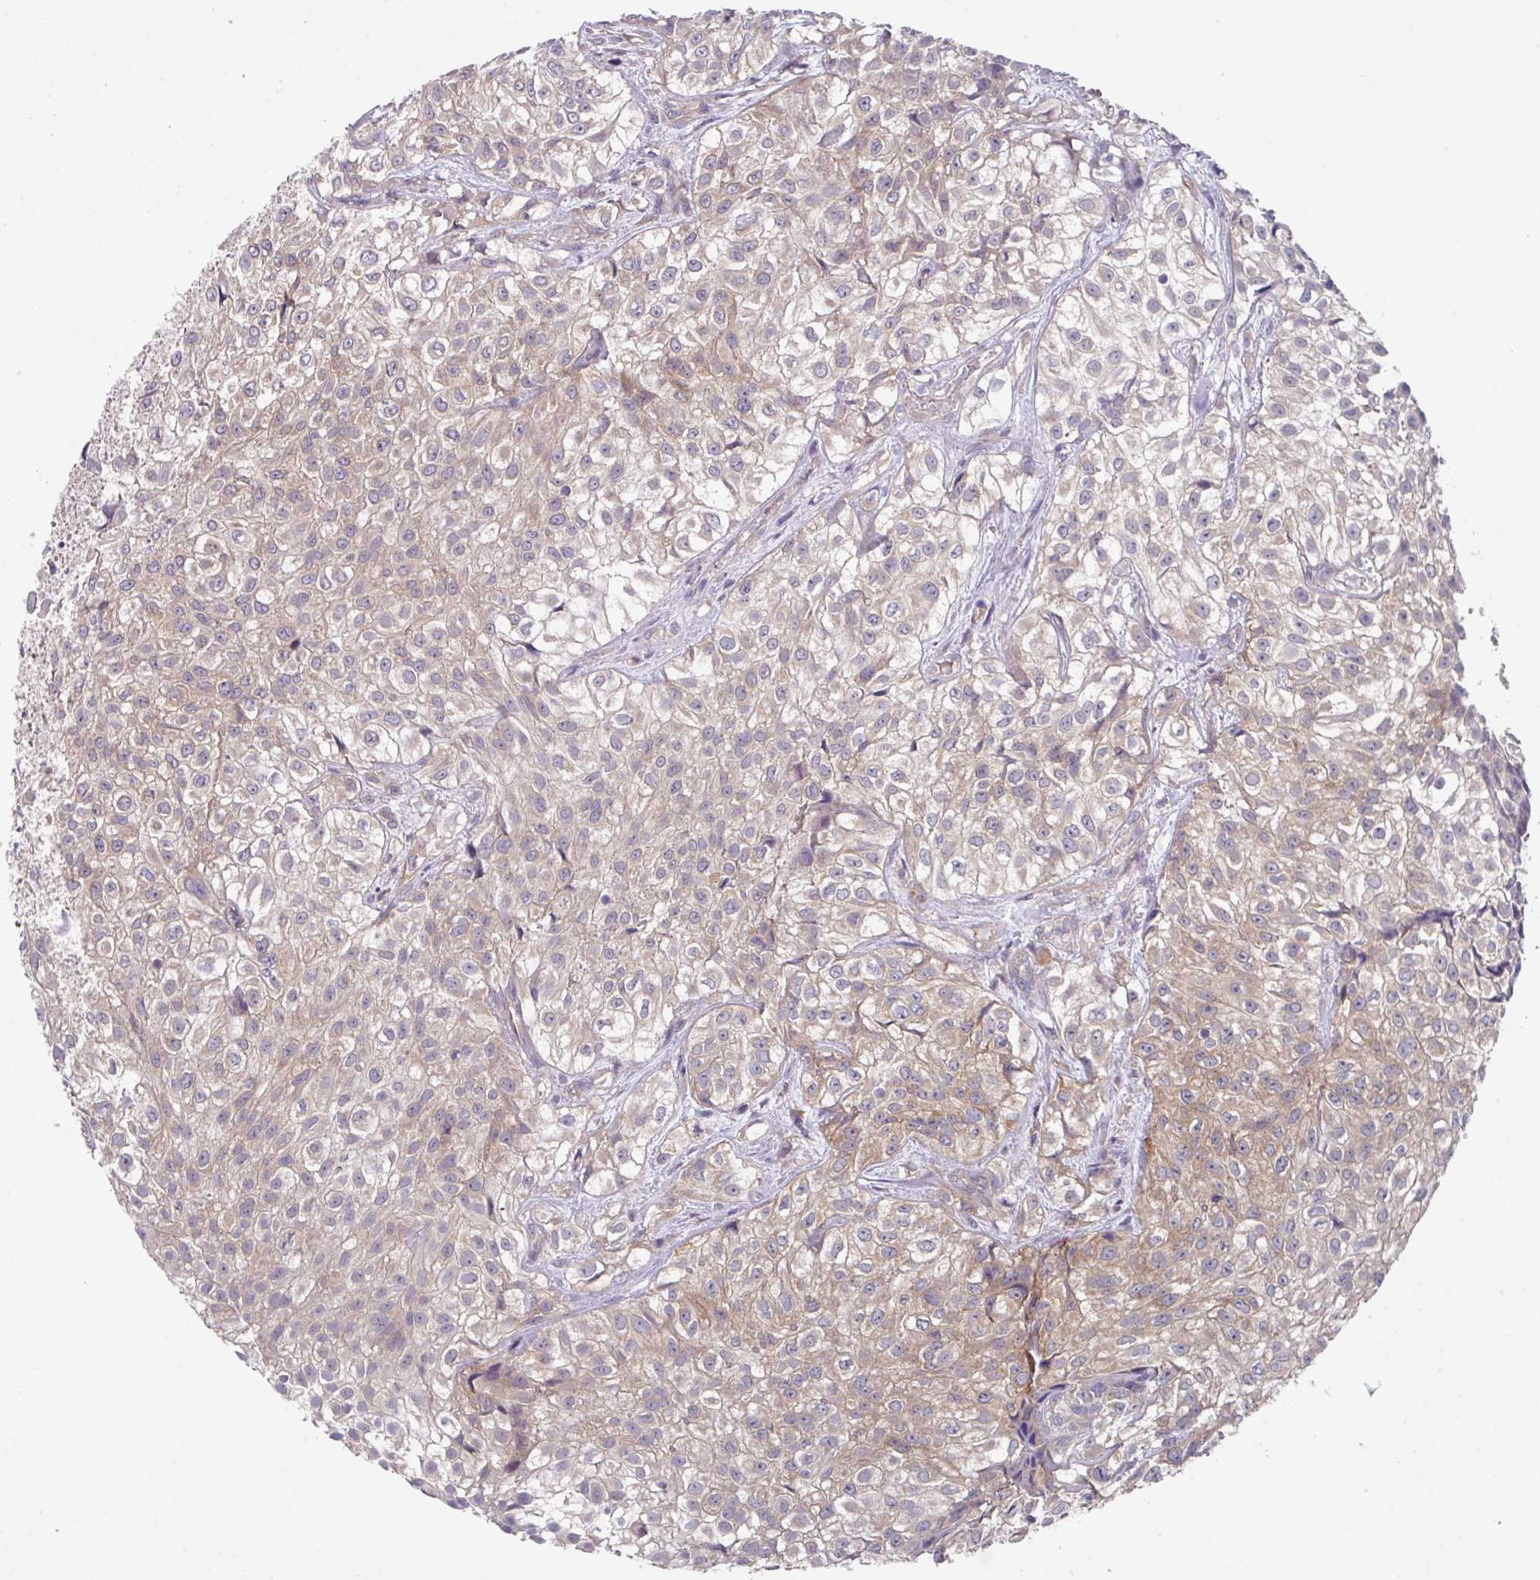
{"staining": {"intensity": "weak", "quantity": "<25%", "location": "cytoplasmic/membranous"}, "tissue": "urothelial cancer", "cell_type": "Tumor cells", "image_type": "cancer", "snomed": [{"axis": "morphology", "description": "Urothelial carcinoma, High grade"}, {"axis": "topography", "description": "Urinary bladder"}], "caption": "A high-resolution histopathology image shows IHC staining of urothelial carcinoma (high-grade), which reveals no significant positivity in tumor cells.", "gene": "EIF4B", "patient": {"sex": "male", "age": 56}}